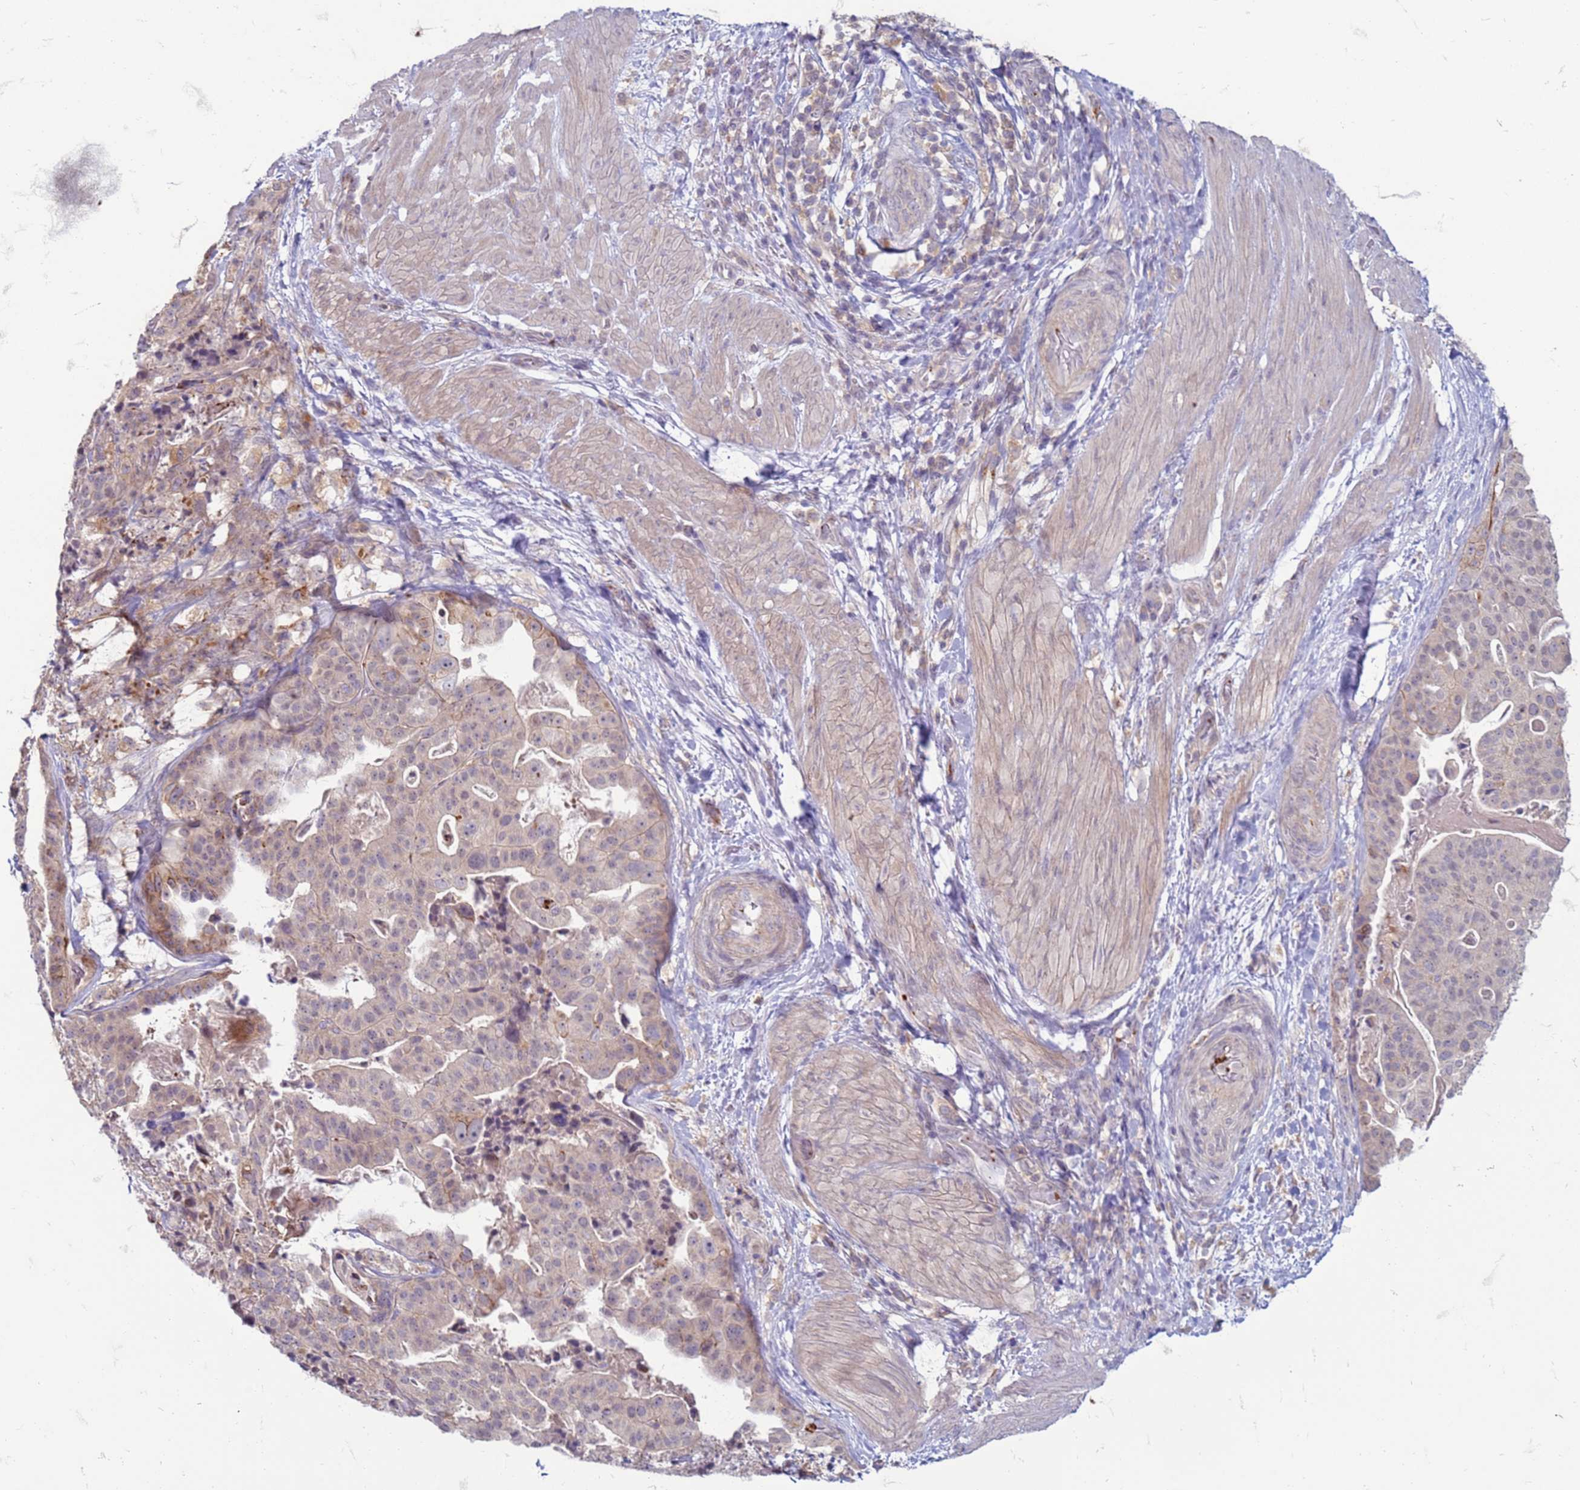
{"staining": {"intensity": "weak", "quantity": "<25%", "location": "cytoplasmic/membranous"}, "tissue": "stomach cancer", "cell_type": "Tumor cells", "image_type": "cancer", "snomed": [{"axis": "morphology", "description": "Adenocarcinoma, NOS"}, {"axis": "topography", "description": "Stomach"}], "caption": "IHC photomicrograph of adenocarcinoma (stomach) stained for a protein (brown), which reveals no positivity in tumor cells.", "gene": "SLC15A3", "patient": {"sex": "male", "age": 48}}